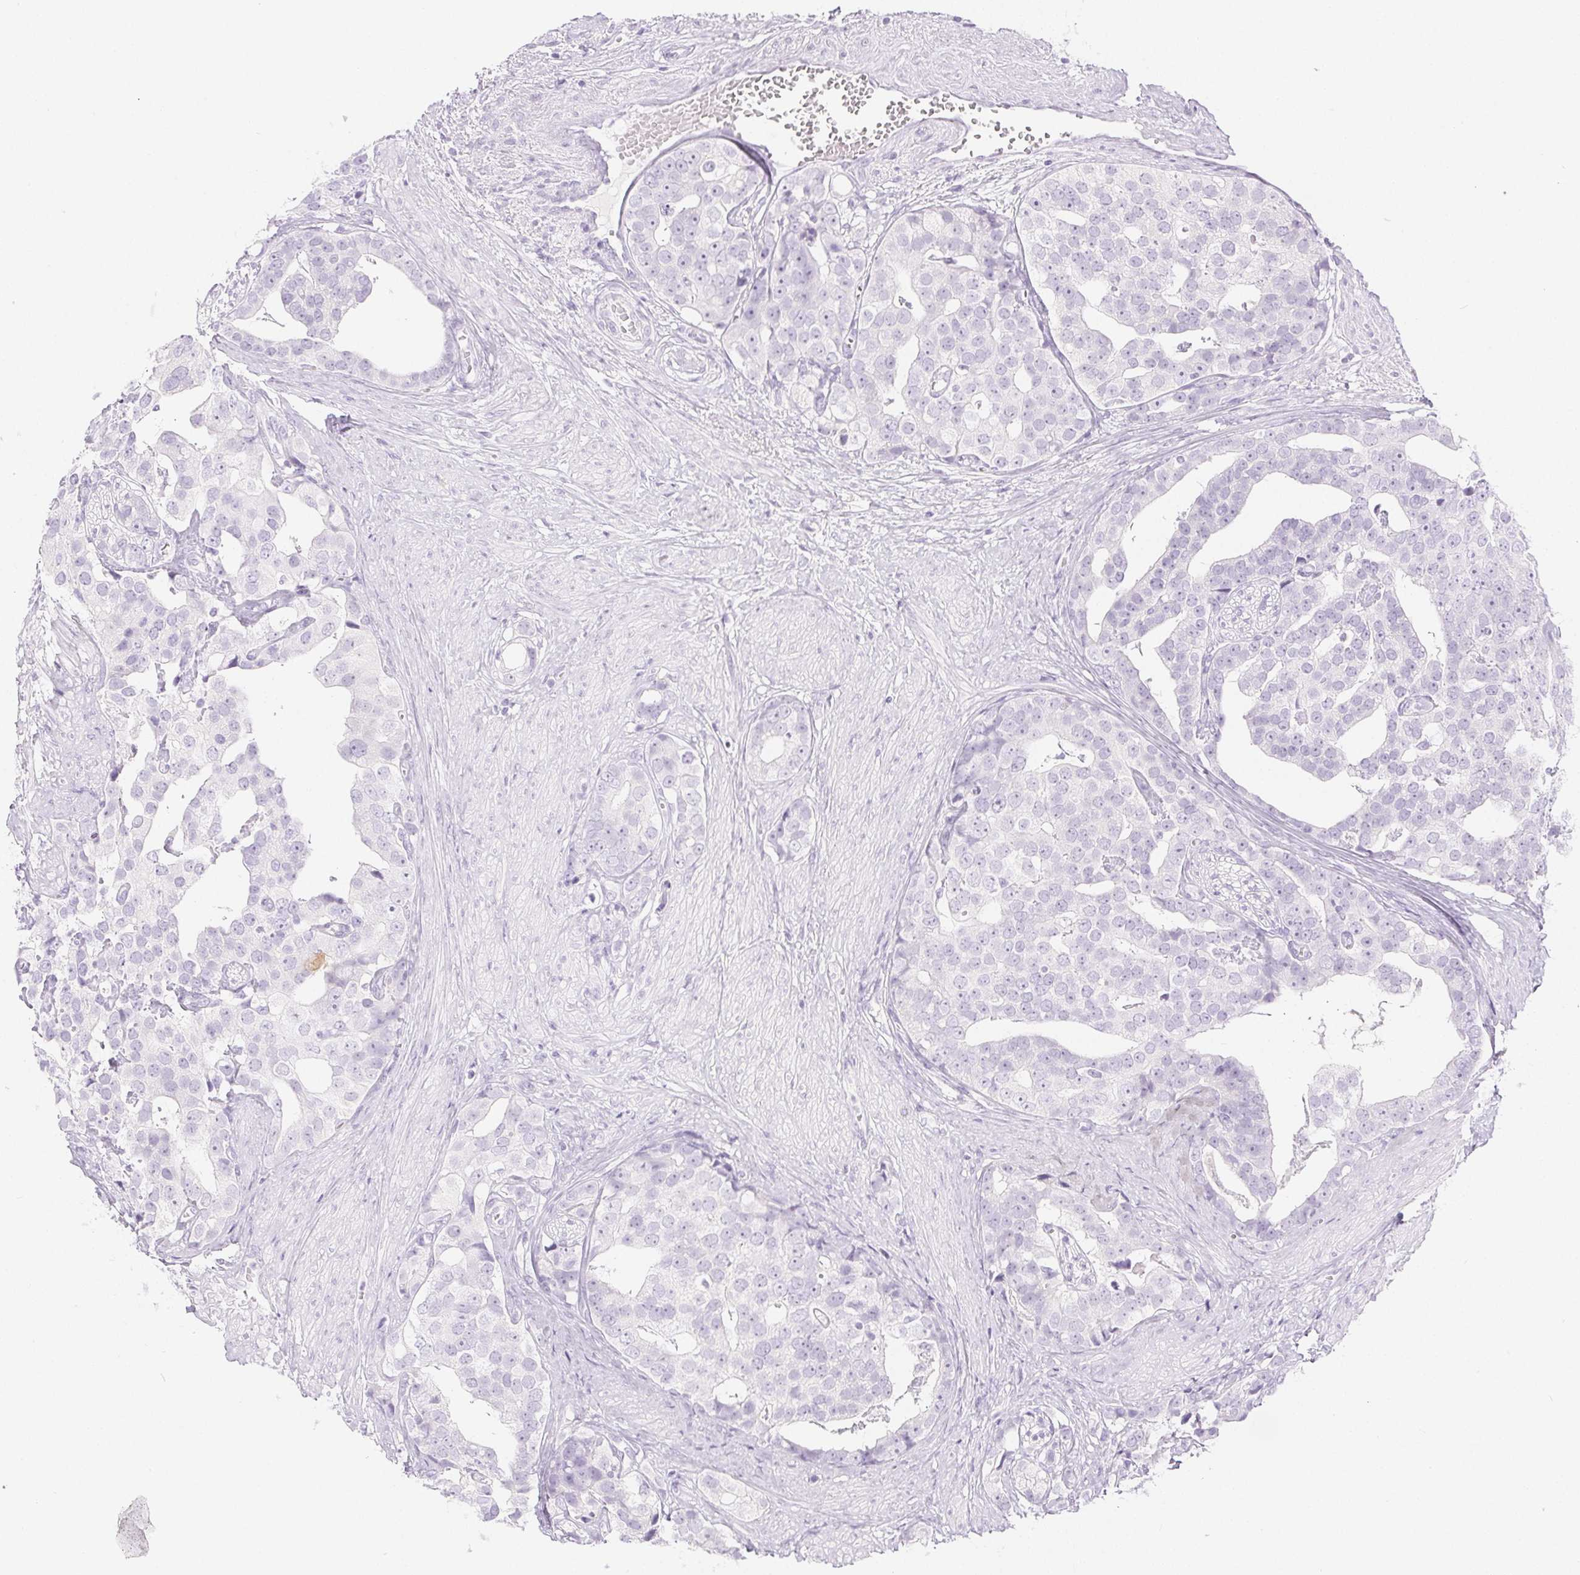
{"staining": {"intensity": "negative", "quantity": "none", "location": "none"}, "tissue": "prostate cancer", "cell_type": "Tumor cells", "image_type": "cancer", "snomed": [{"axis": "morphology", "description": "Adenocarcinoma, High grade"}, {"axis": "topography", "description": "Prostate"}], "caption": "DAB immunohistochemical staining of prostate cancer (high-grade adenocarcinoma) exhibits no significant staining in tumor cells.", "gene": "SPRR3", "patient": {"sex": "male", "age": 71}}